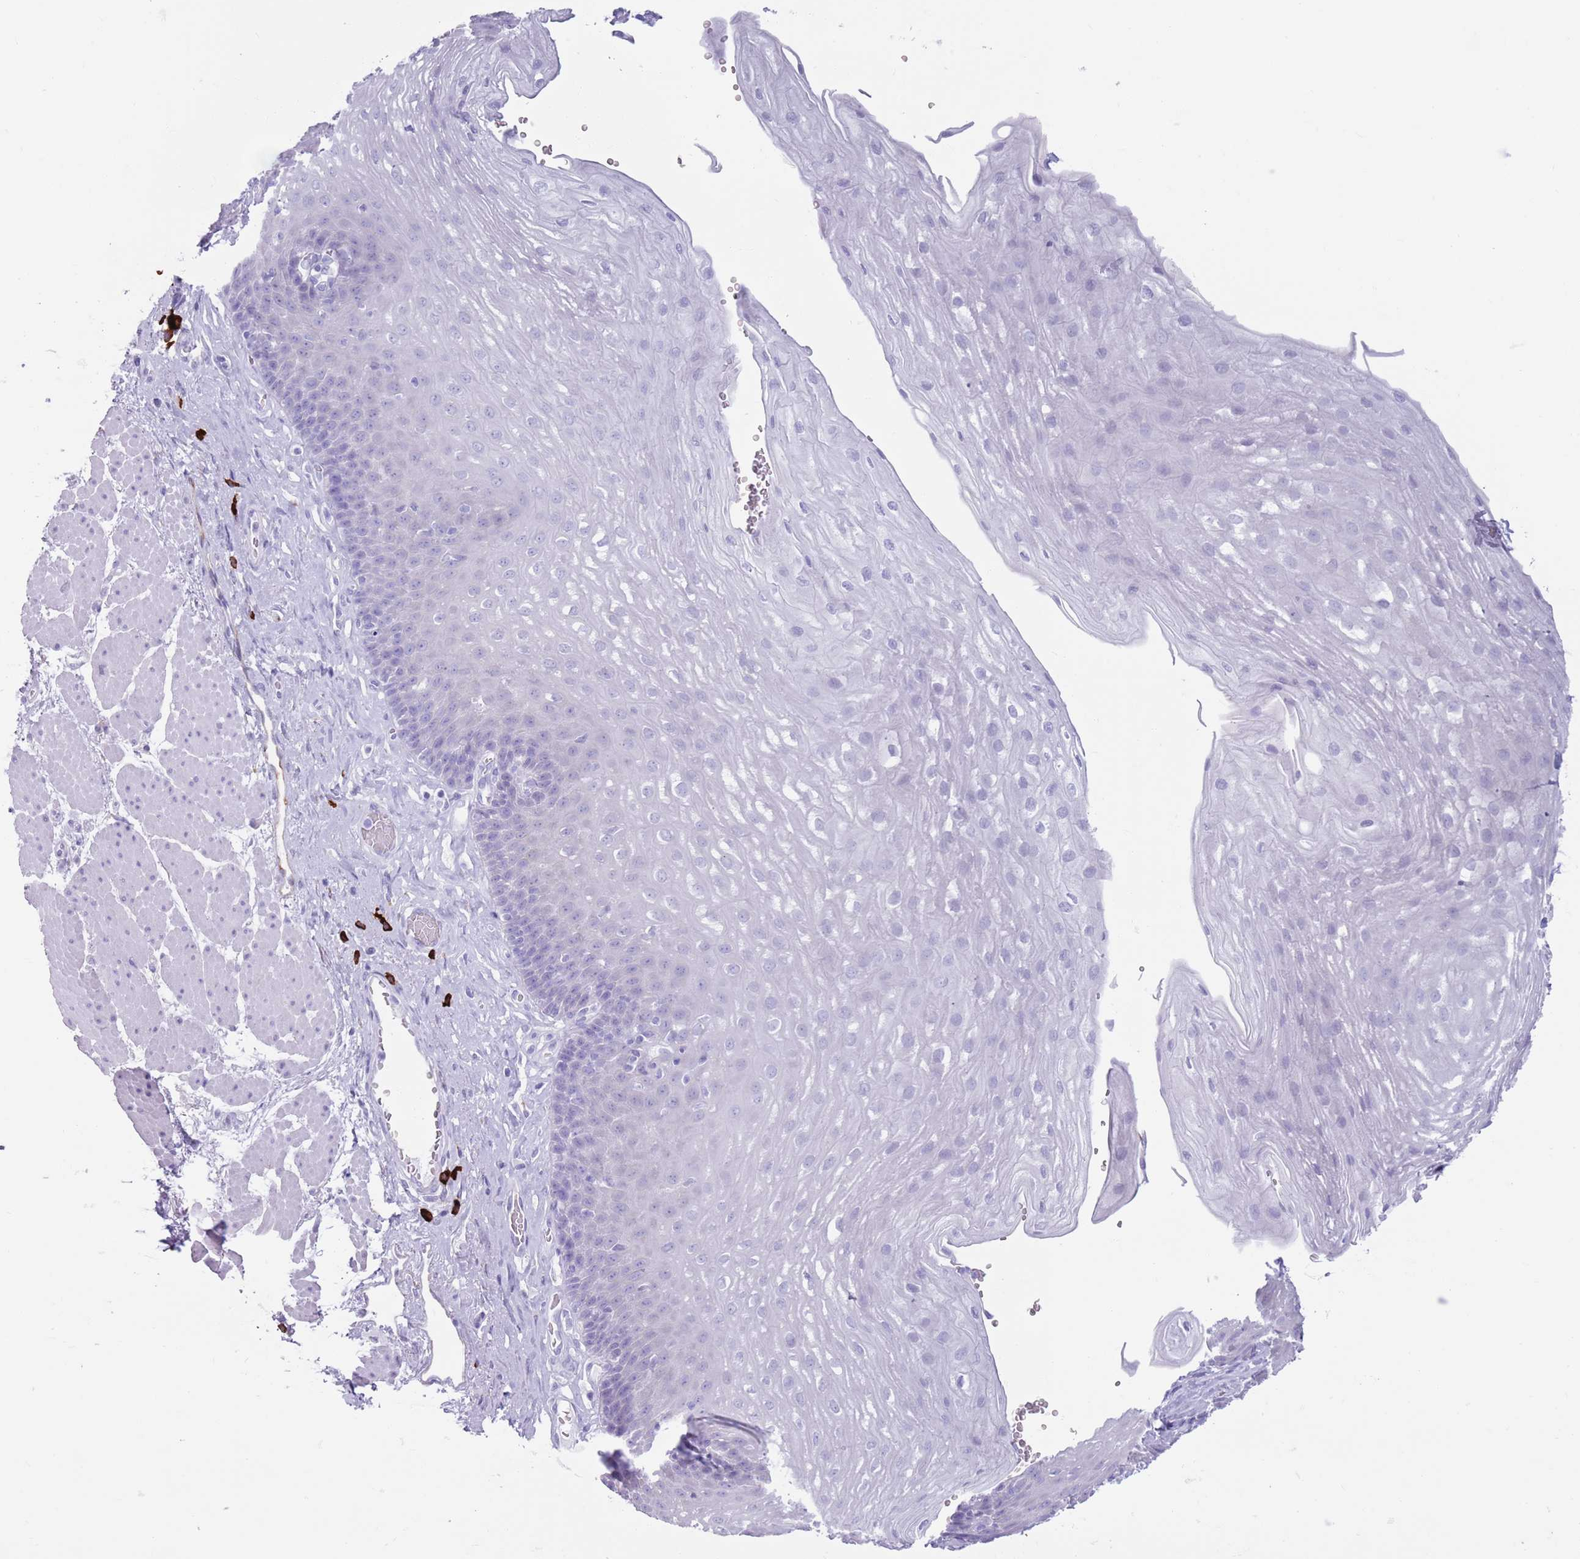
{"staining": {"intensity": "negative", "quantity": "none", "location": "none"}, "tissue": "esophagus", "cell_type": "Squamous epithelial cells", "image_type": "normal", "snomed": [{"axis": "morphology", "description": "Normal tissue, NOS"}, {"axis": "topography", "description": "Esophagus"}], "caption": "The photomicrograph displays no staining of squamous epithelial cells in benign esophagus. (DAB immunohistochemistry (IHC) with hematoxylin counter stain).", "gene": "ENSG00000263020", "patient": {"sex": "female", "age": 66}}